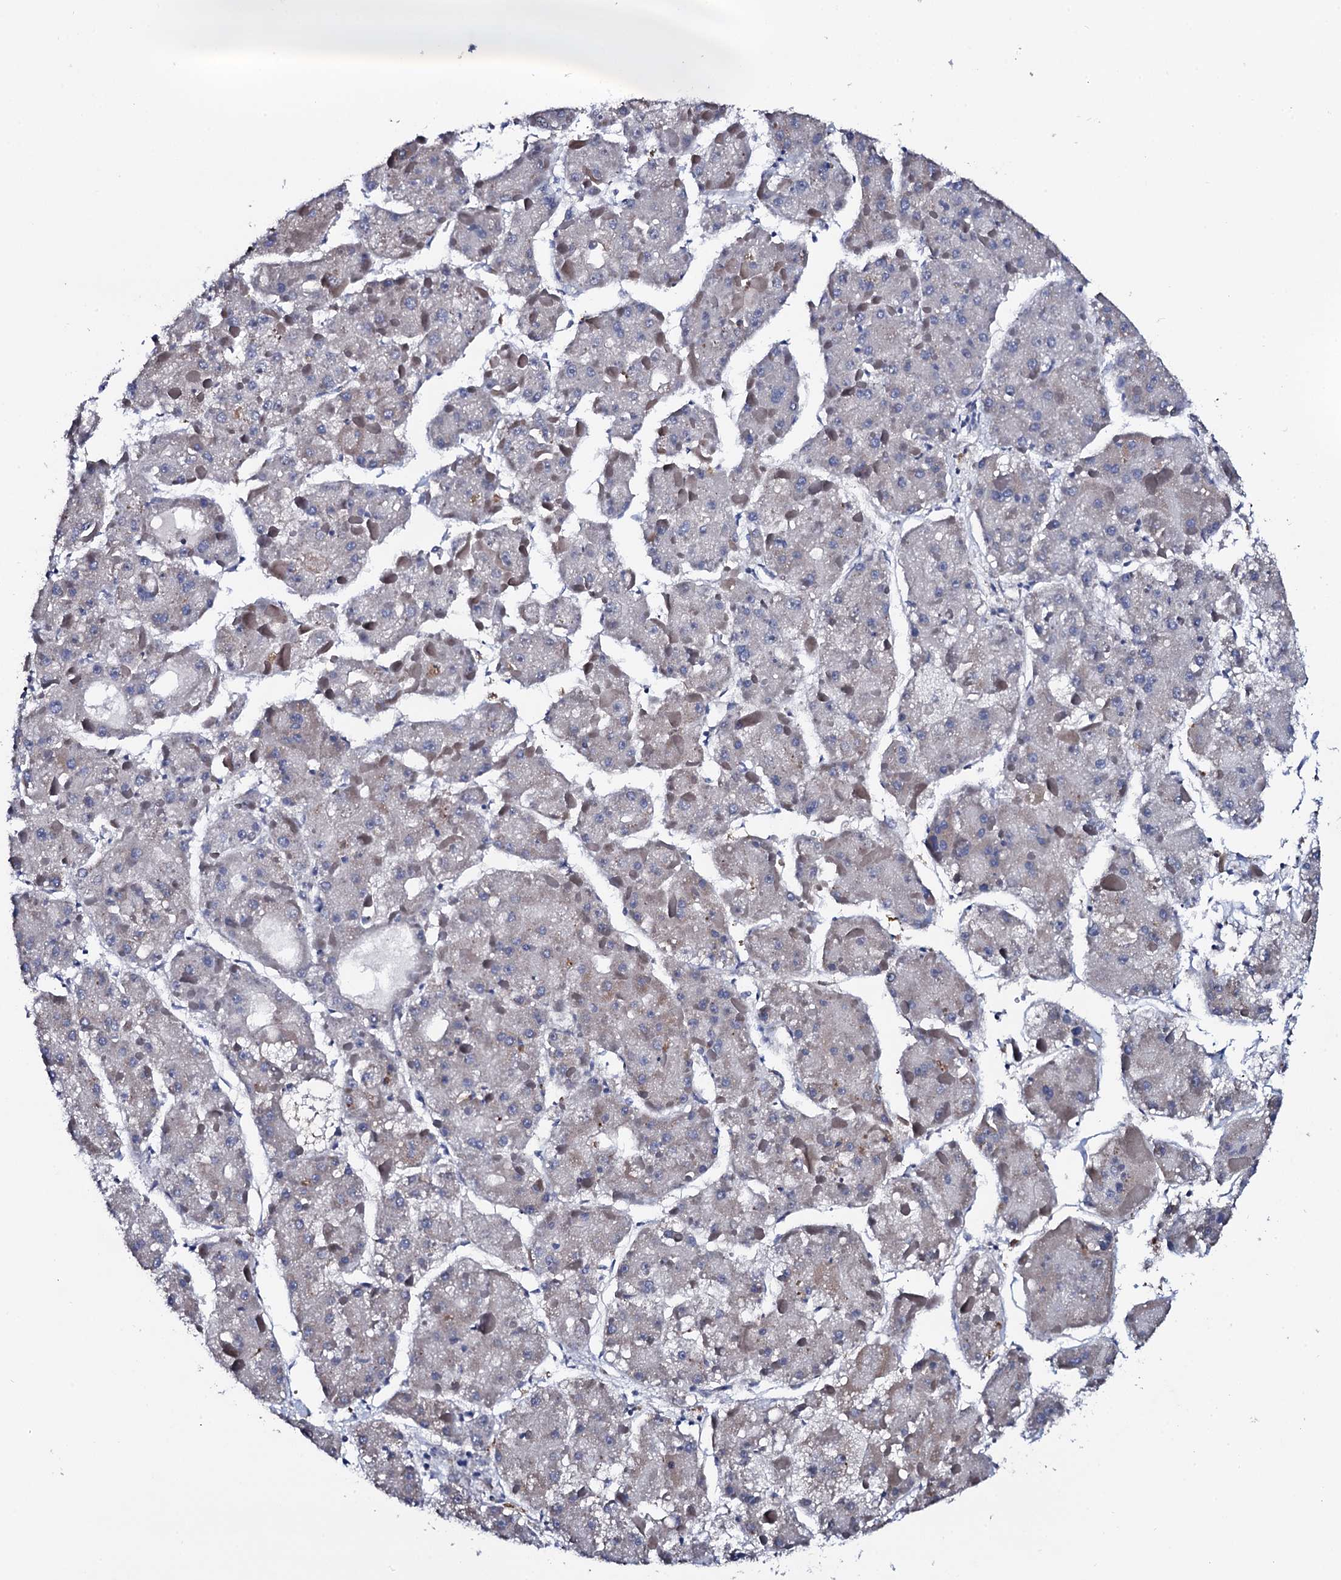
{"staining": {"intensity": "negative", "quantity": "none", "location": "none"}, "tissue": "liver cancer", "cell_type": "Tumor cells", "image_type": "cancer", "snomed": [{"axis": "morphology", "description": "Carcinoma, Hepatocellular, NOS"}, {"axis": "topography", "description": "Liver"}], "caption": "Immunohistochemistry (IHC) of liver cancer displays no expression in tumor cells.", "gene": "PLET1", "patient": {"sex": "female", "age": 73}}